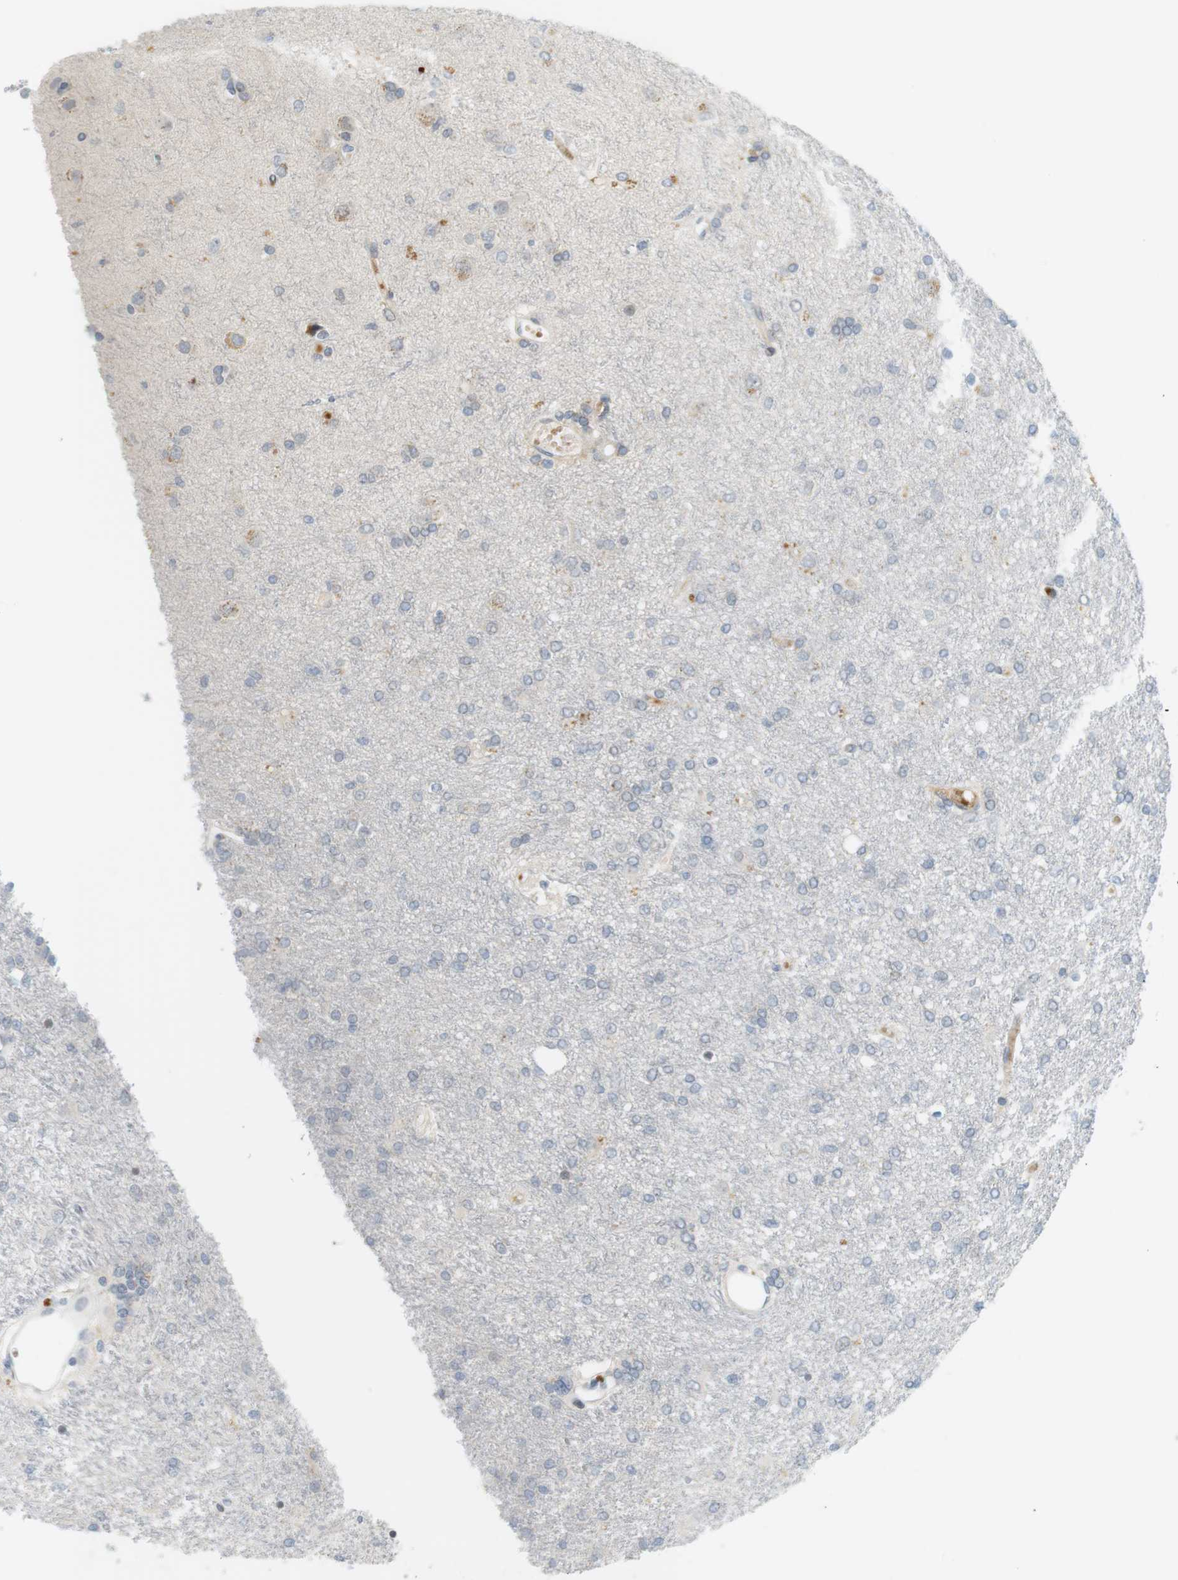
{"staining": {"intensity": "moderate", "quantity": "<25%", "location": "cytoplasmic/membranous"}, "tissue": "glioma", "cell_type": "Tumor cells", "image_type": "cancer", "snomed": [{"axis": "morphology", "description": "Glioma, malignant, High grade"}, {"axis": "topography", "description": "Brain"}], "caption": "This is an image of immunohistochemistry staining of high-grade glioma (malignant), which shows moderate staining in the cytoplasmic/membranous of tumor cells.", "gene": "DMC1", "patient": {"sex": "female", "age": 59}}